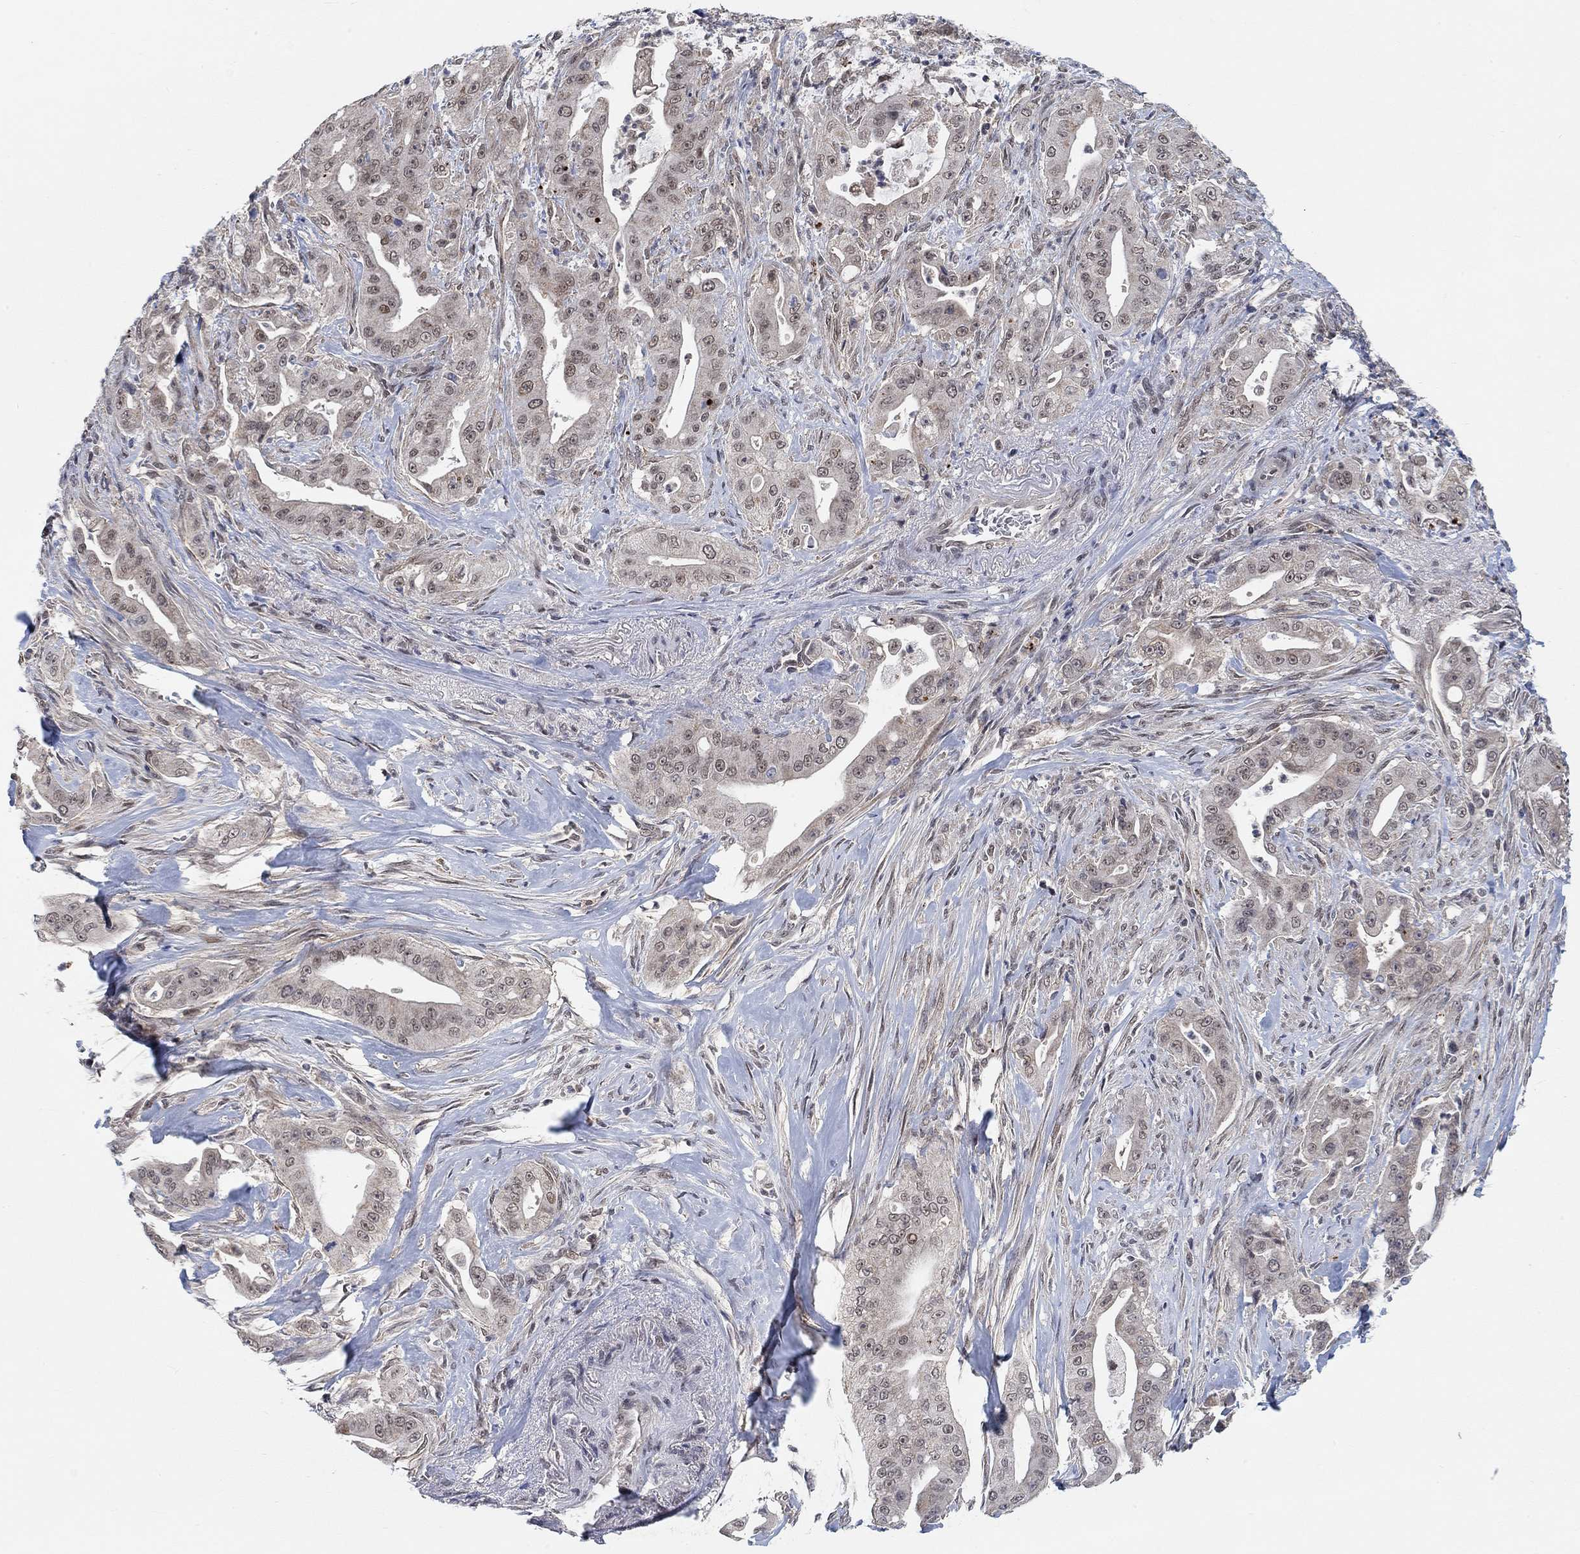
{"staining": {"intensity": "weak", "quantity": "<25%", "location": "cytoplasmic/membranous"}, "tissue": "pancreatic cancer", "cell_type": "Tumor cells", "image_type": "cancer", "snomed": [{"axis": "morphology", "description": "Normal tissue, NOS"}, {"axis": "morphology", "description": "Inflammation, NOS"}, {"axis": "morphology", "description": "Adenocarcinoma, NOS"}, {"axis": "topography", "description": "Pancreas"}], "caption": "Pancreatic adenocarcinoma was stained to show a protein in brown. There is no significant expression in tumor cells.", "gene": "THAP8", "patient": {"sex": "male", "age": 57}}